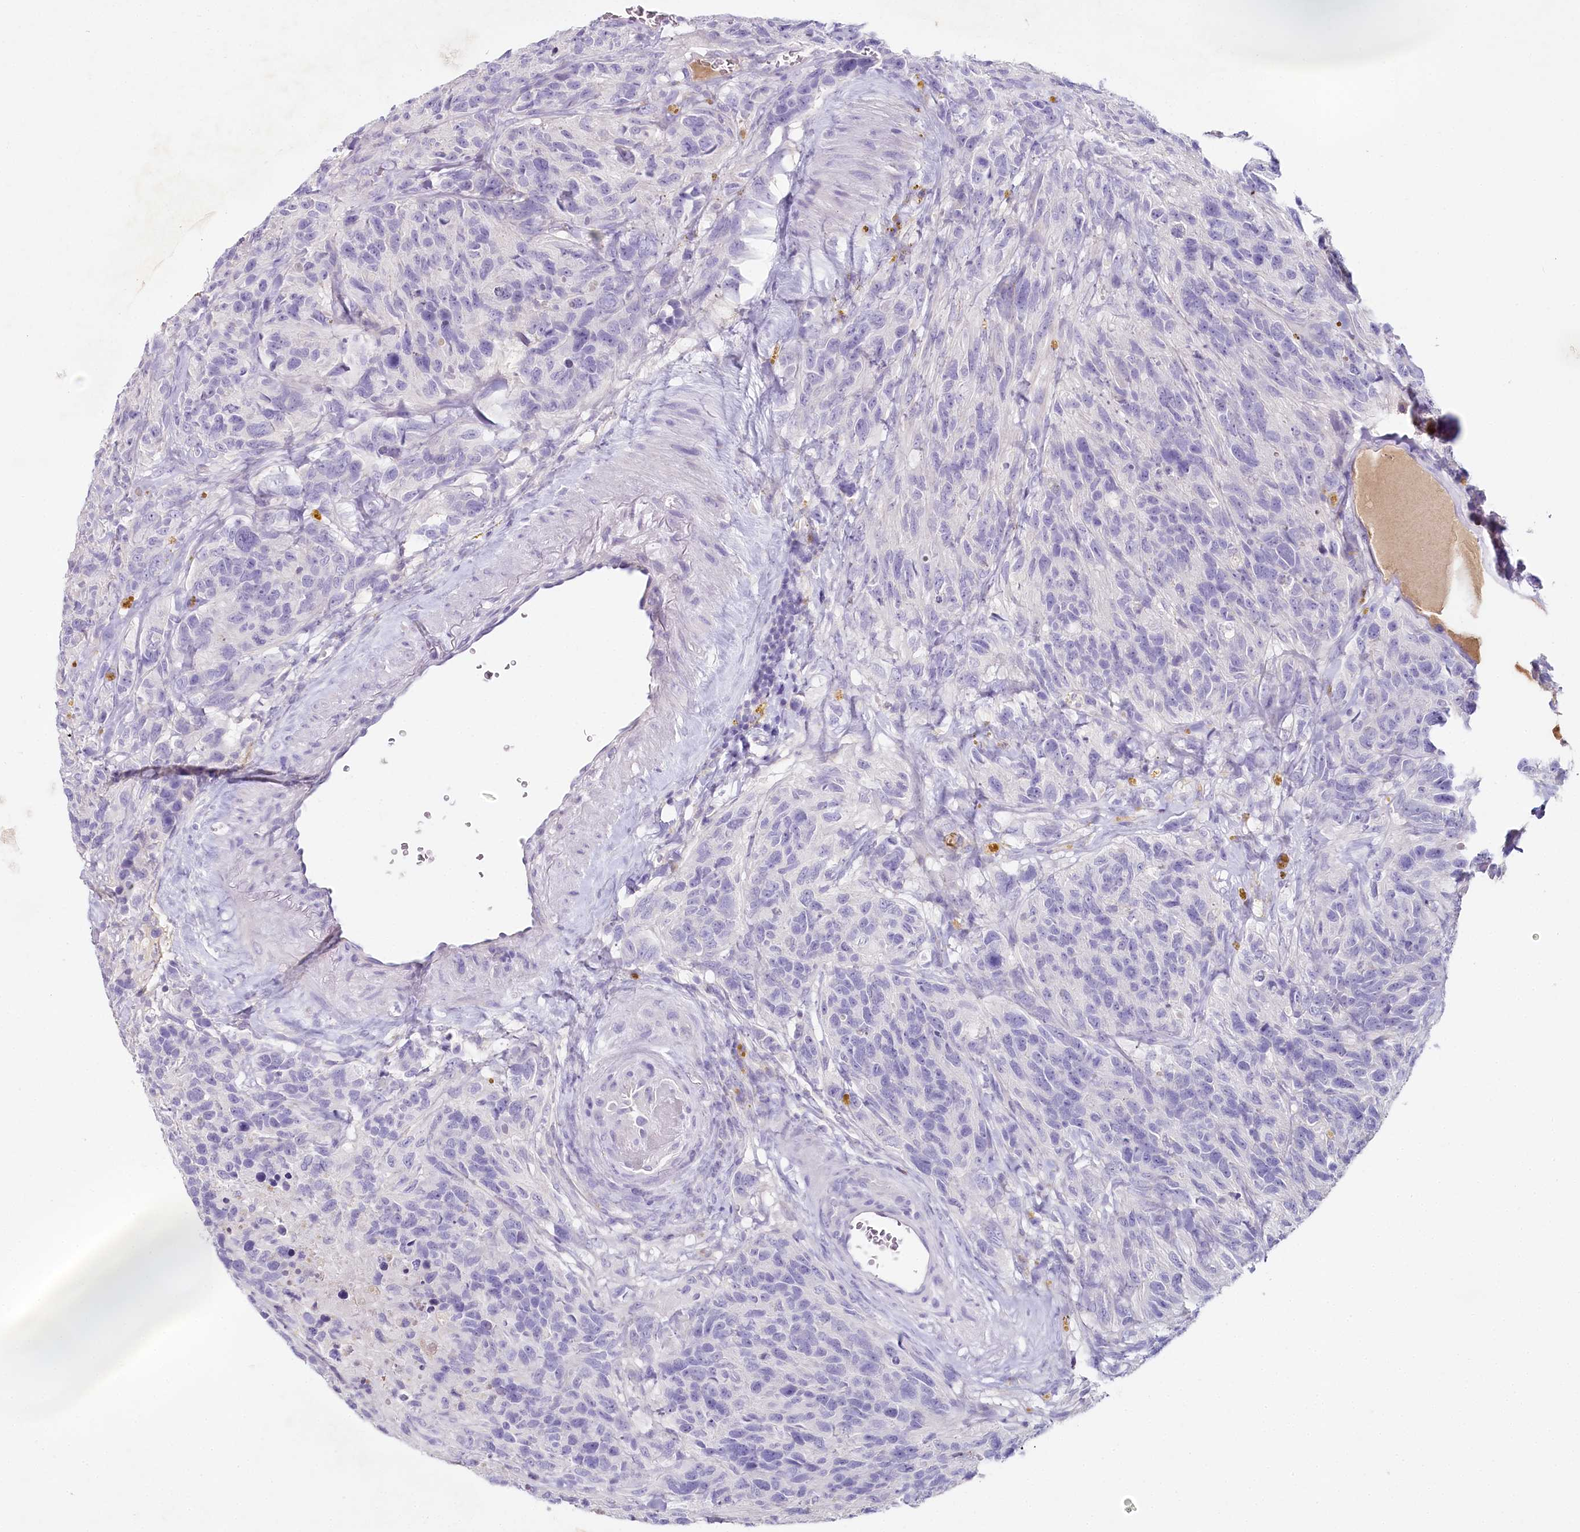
{"staining": {"intensity": "negative", "quantity": "none", "location": "none"}, "tissue": "glioma", "cell_type": "Tumor cells", "image_type": "cancer", "snomed": [{"axis": "morphology", "description": "Glioma, malignant, High grade"}, {"axis": "topography", "description": "Brain"}], "caption": "DAB (3,3'-diaminobenzidine) immunohistochemical staining of human glioma demonstrates no significant staining in tumor cells.", "gene": "HPD", "patient": {"sex": "male", "age": 69}}